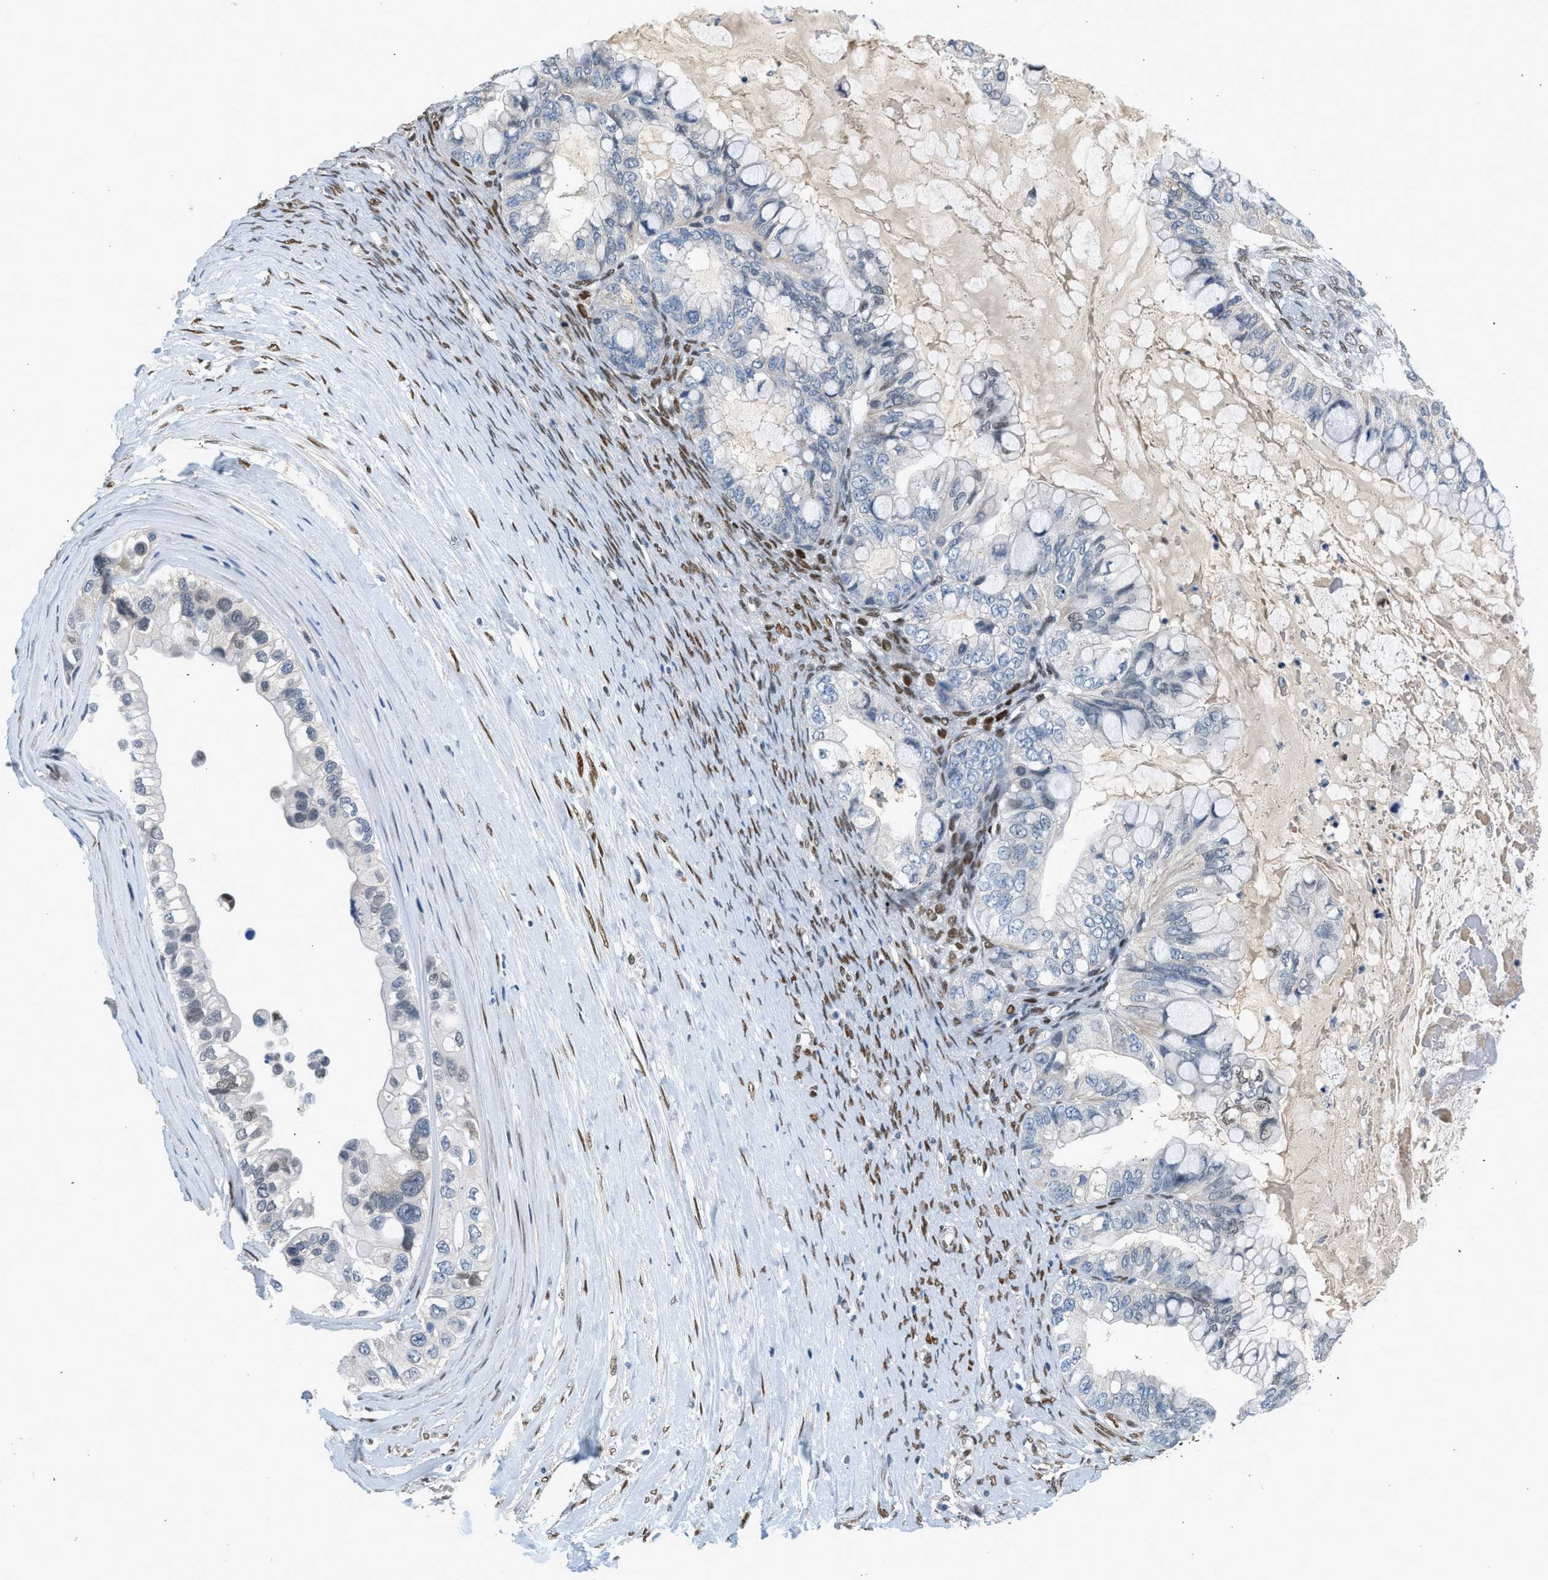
{"staining": {"intensity": "negative", "quantity": "none", "location": "none"}, "tissue": "ovarian cancer", "cell_type": "Tumor cells", "image_type": "cancer", "snomed": [{"axis": "morphology", "description": "Cystadenocarcinoma, mucinous, NOS"}, {"axis": "topography", "description": "Ovary"}], "caption": "The IHC micrograph has no significant staining in tumor cells of ovarian cancer (mucinous cystadenocarcinoma) tissue.", "gene": "ZBTB20", "patient": {"sex": "female", "age": 80}}